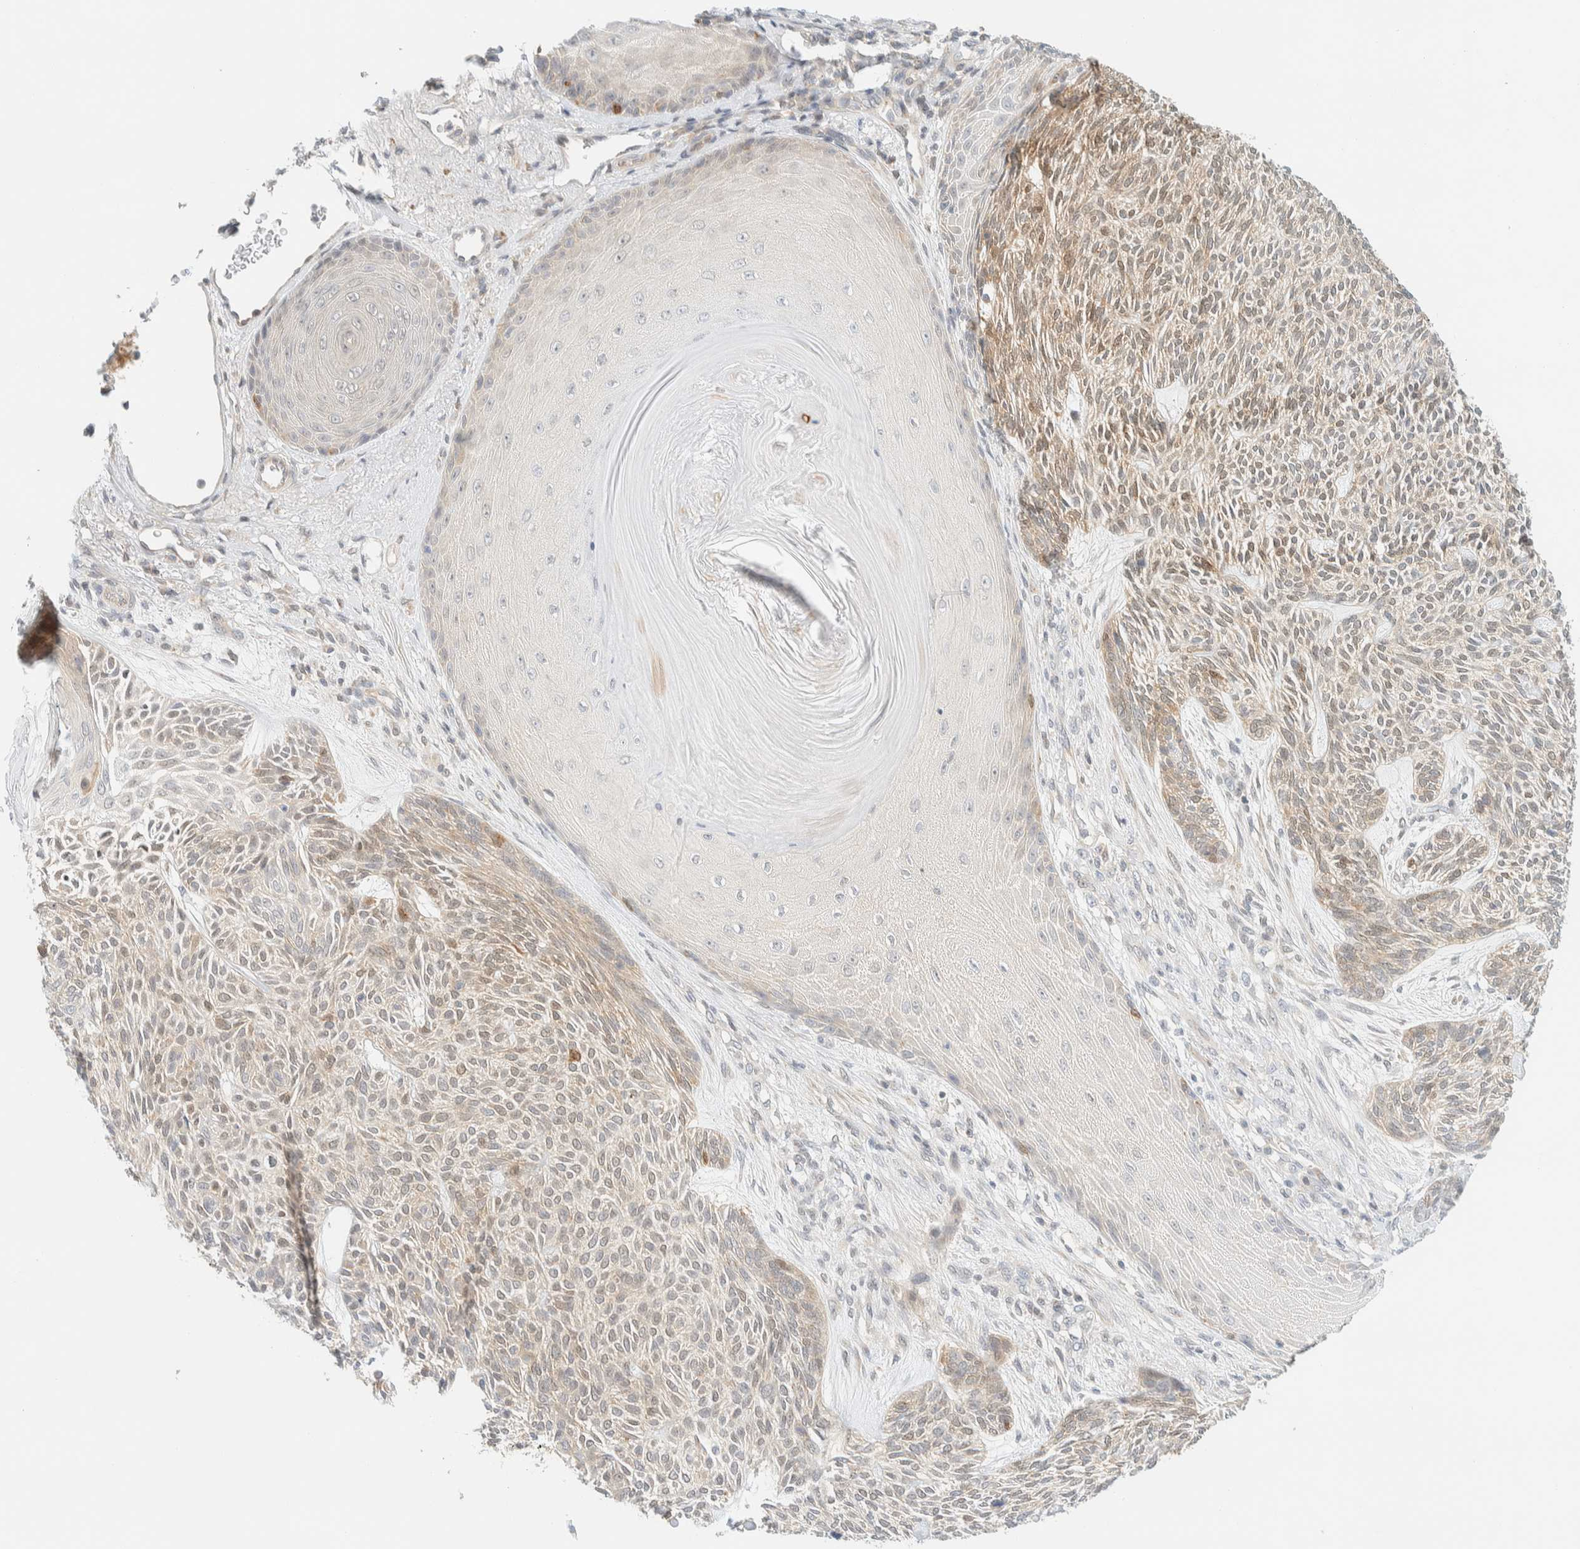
{"staining": {"intensity": "weak", "quantity": "25%-75%", "location": "cytoplasmic/membranous,nuclear"}, "tissue": "skin cancer", "cell_type": "Tumor cells", "image_type": "cancer", "snomed": [{"axis": "morphology", "description": "Basal cell carcinoma"}, {"axis": "topography", "description": "Skin"}], "caption": "Immunohistochemistry (IHC) staining of basal cell carcinoma (skin), which demonstrates low levels of weak cytoplasmic/membranous and nuclear expression in approximately 25%-75% of tumor cells indicating weak cytoplasmic/membranous and nuclear protein expression. The staining was performed using DAB (3,3'-diaminobenzidine) (brown) for protein detection and nuclei were counterstained in hematoxylin (blue).", "gene": "PCYT2", "patient": {"sex": "male", "age": 55}}